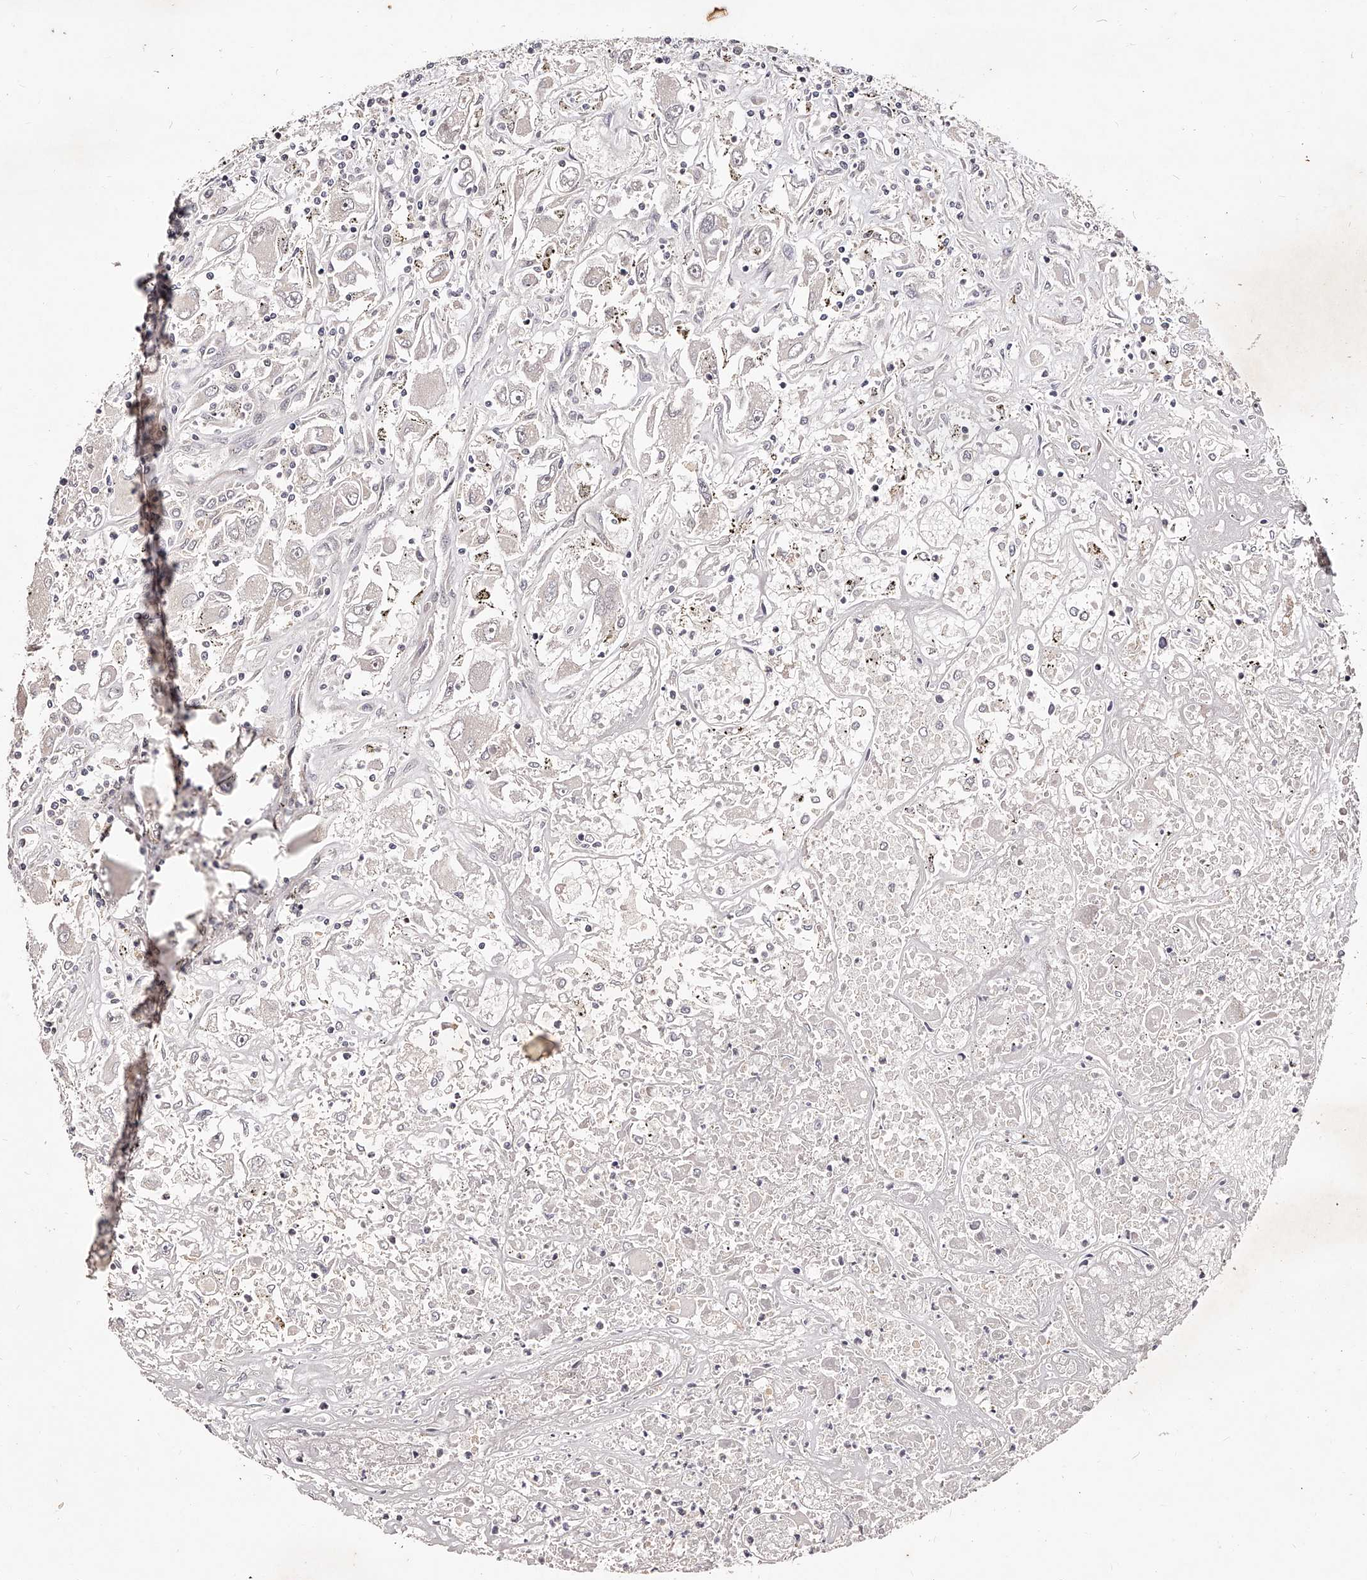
{"staining": {"intensity": "negative", "quantity": "none", "location": "none"}, "tissue": "renal cancer", "cell_type": "Tumor cells", "image_type": "cancer", "snomed": [{"axis": "morphology", "description": "Adenocarcinoma, NOS"}, {"axis": "topography", "description": "Kidney"}], "caption": "This is an immunohistochemistry micrograph of human adenocarcinoma (renal). There is no positivity in tumor cells.", "gene": "PHACTR1", "patient": {"sex": "female", "age": 52}}